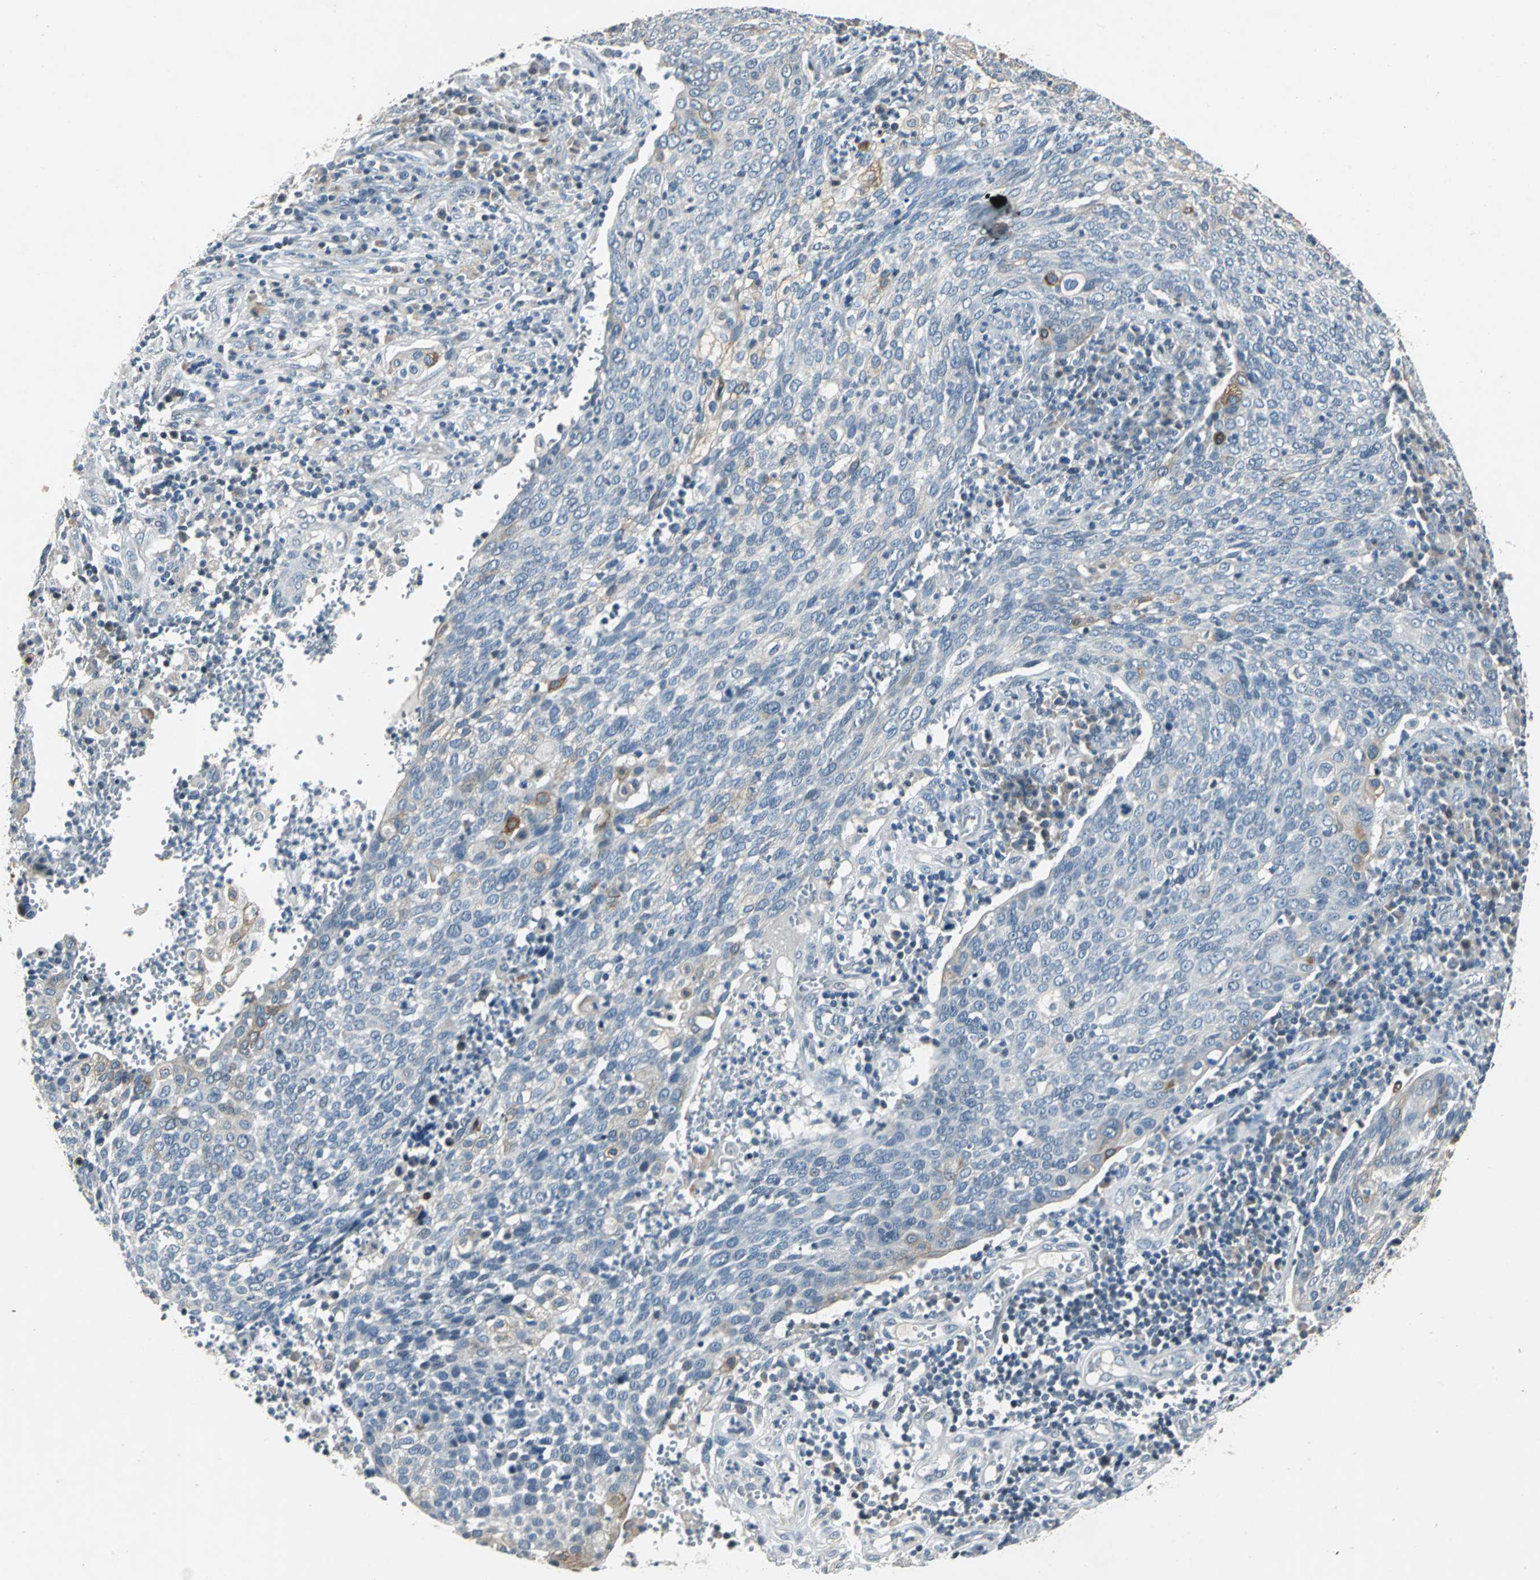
{"staining": {"intensity": "weak", "quantity": "<25%", "location": "cytoplasmic/membranous"}, "tissue": "cervical cancer", "cell_type": "Tumor cells", "image_type": "cancer", "snomed": [{"axis": "morphology", "description": "Squamous cell carcinoma, NOS"}, {"axis": "topography", "description": "Cervix"}], "caption": "Micrograph shows no significant protein staining in tumor cells of cervical cancer (squamous cell carcinoma).", "gene": "JADE3", "patient": {"sex": "female", "age": 40}}